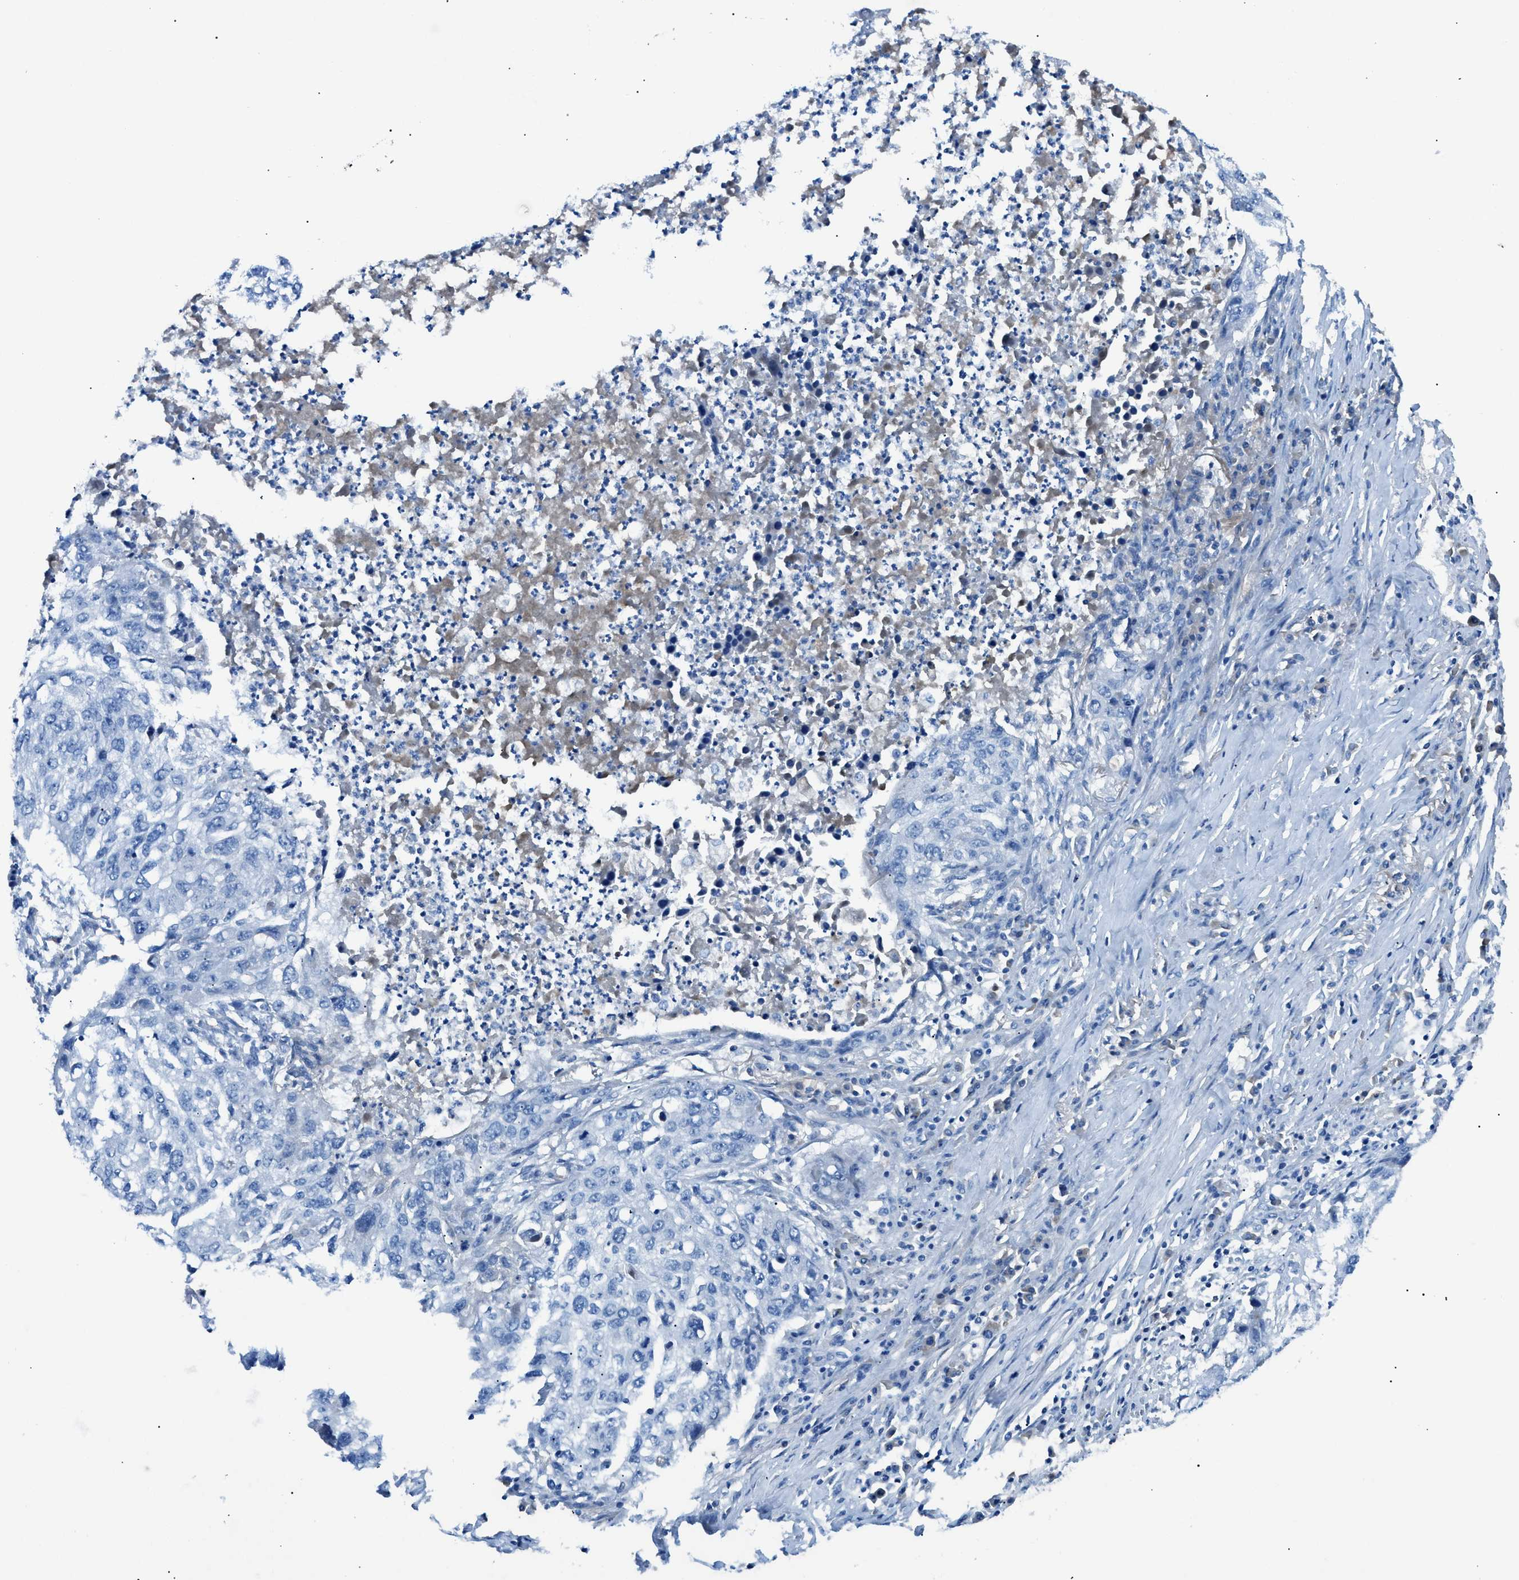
{"staining": {"intensity": "negative", "quantity": "none", "location": "none"}, "tissue": "lung cancer", "cell_type": "Tumor cells", "image_type": "cancer", "snomed": [{"axis": "morphology", "description": "Squamous cell carcinoma, NOS"}, {"axis": "topography", "description": "Lung"}], "caption": "This is an immunohistochemistry (IHC) micrograph of lung cancer. There is no expression in tumor cells.", "gene": "C5AR2", "patient": {"sex": "female", "age": 63}}